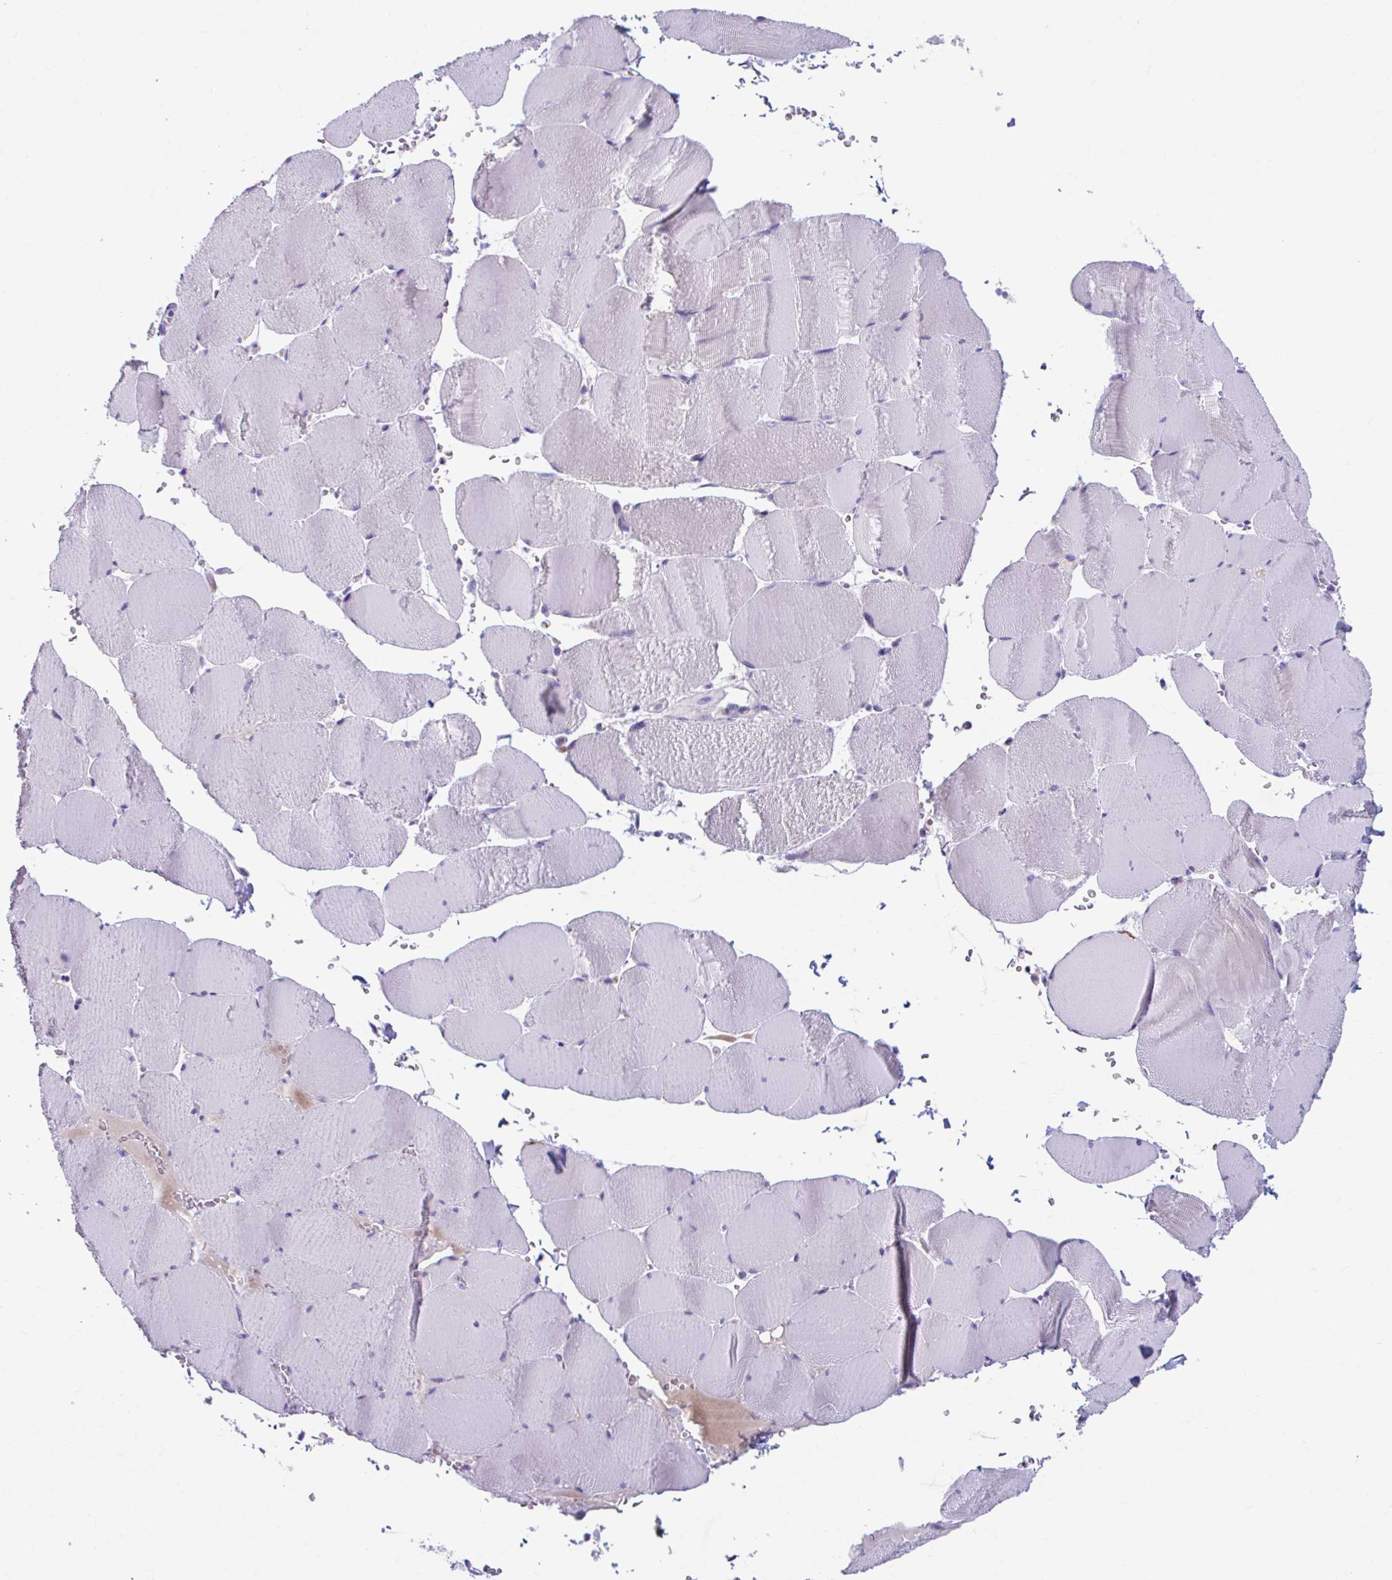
{"staining": {"intensity": "negative", "quantity": "none", "location": "none"}, "tissue": "skeletal muscle", "cell_type": "Myocytes", "image_type": "normal", "snomed": [{"axis": "morphology", "description": "Normal tissue, NOS"}, {"axis": "topography", "description": "Skeletal muscle"}, {"axis": "topography", "description": "Head-Neck"}], "caption": "DAB immunohistochemical staining of normal human skeletal muscle exhibits no significant staining in myocytes.", "gene": "C12orf71", "patient": {"sex": "male", "age": 66}}